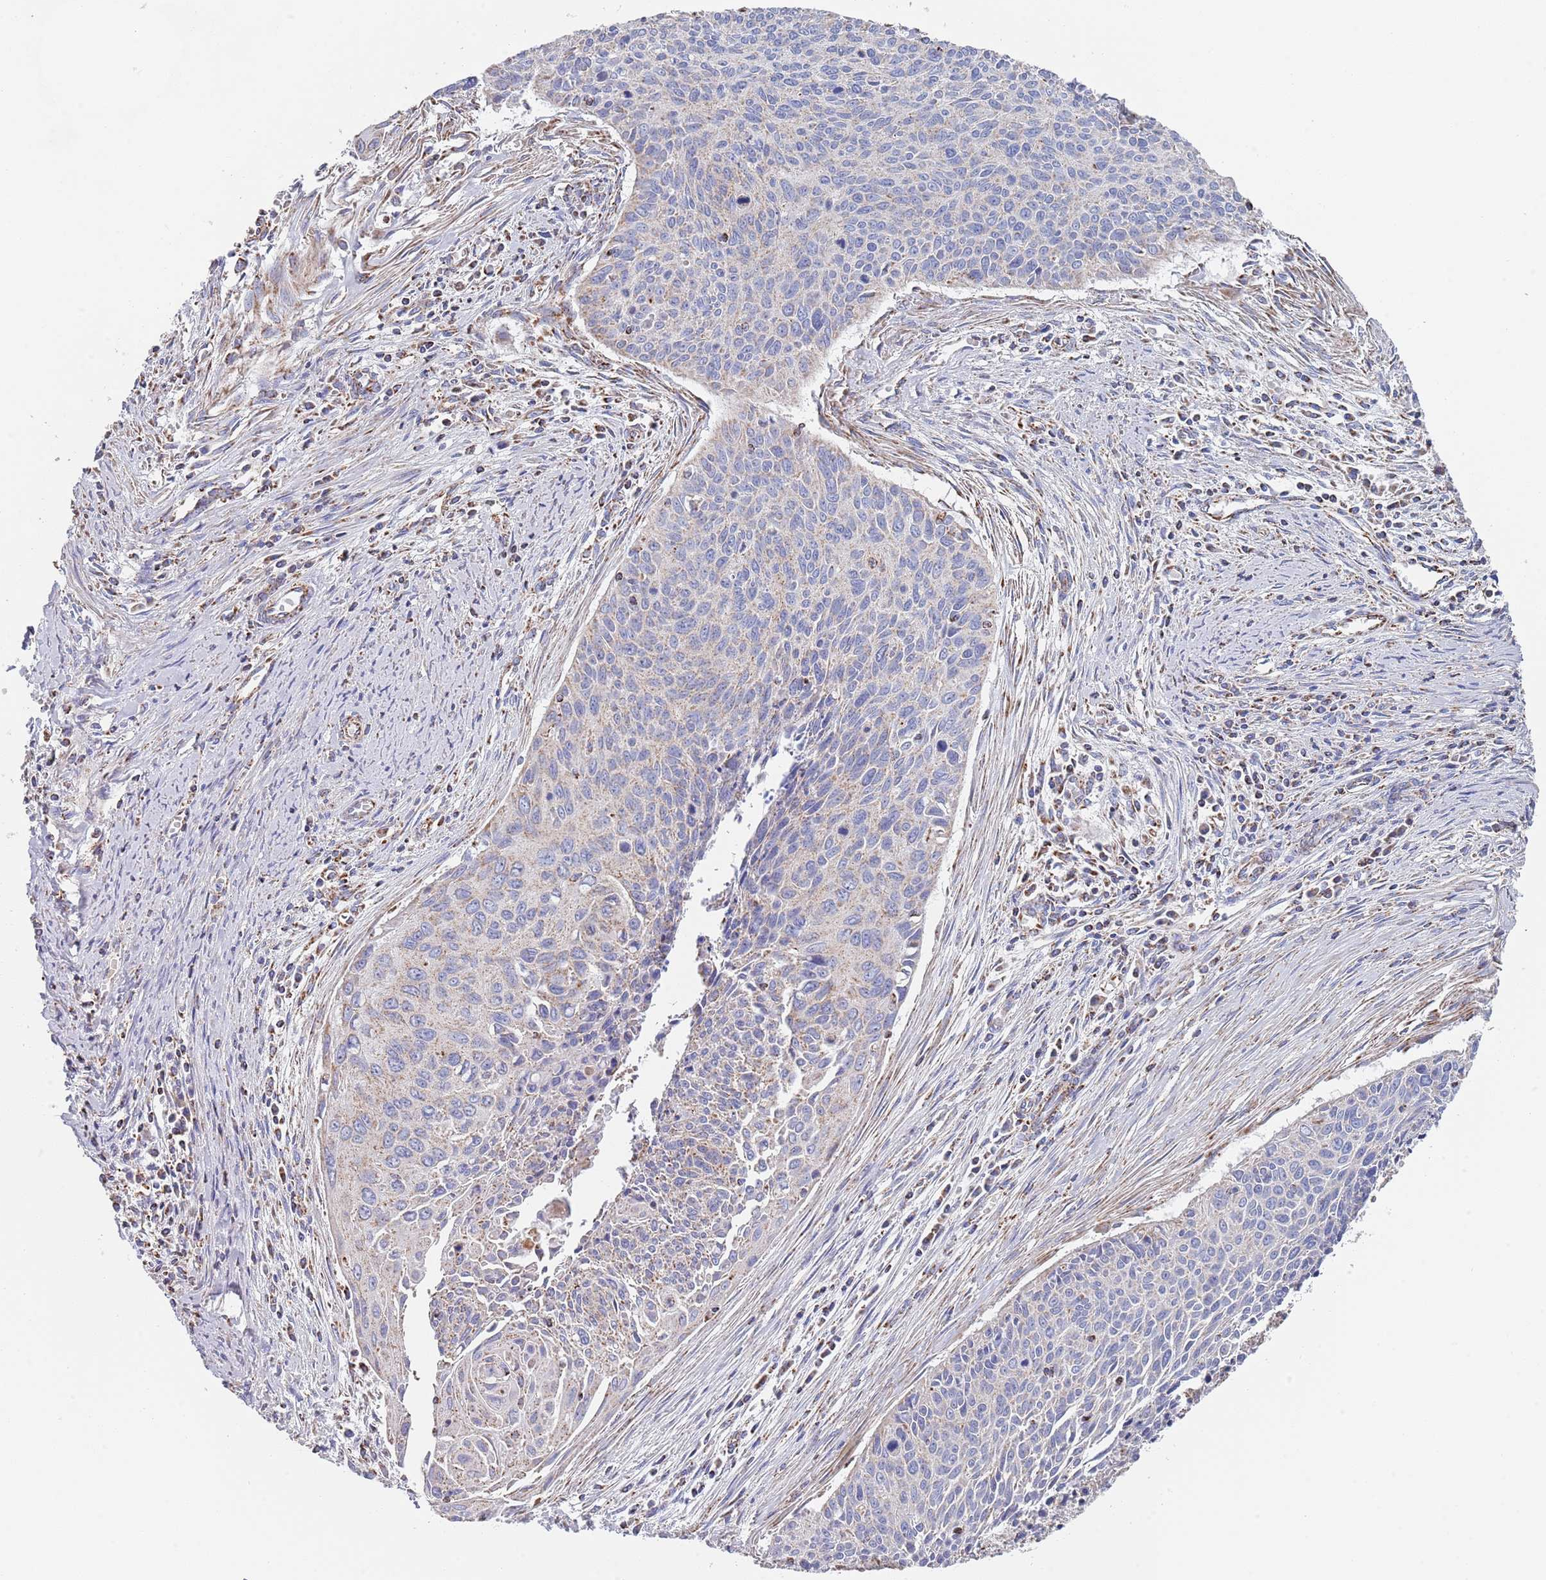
{"staining": {"intensity": "weak", "quantity": "25%-75%", "location": "cytoplasmic/membranous"}, "tissue": "cervical cancer", "cell_type": "Tumor cells", "image_type": "cancer", "snomed": [{"axis": "morphology", "description": "Squamous cell carcinoma, NOS"}, {"axis": "topography", "description": "Cervix"}], "caption": "High-power microscopy captured an immunohistochemistry micrograph of cervical cancer, revealing weak cytoplasmic/membranous expression in approximately 25%-75% of tumor cells.", "gene": "PGP", "patient": {"sex": "female", "age": 55}}